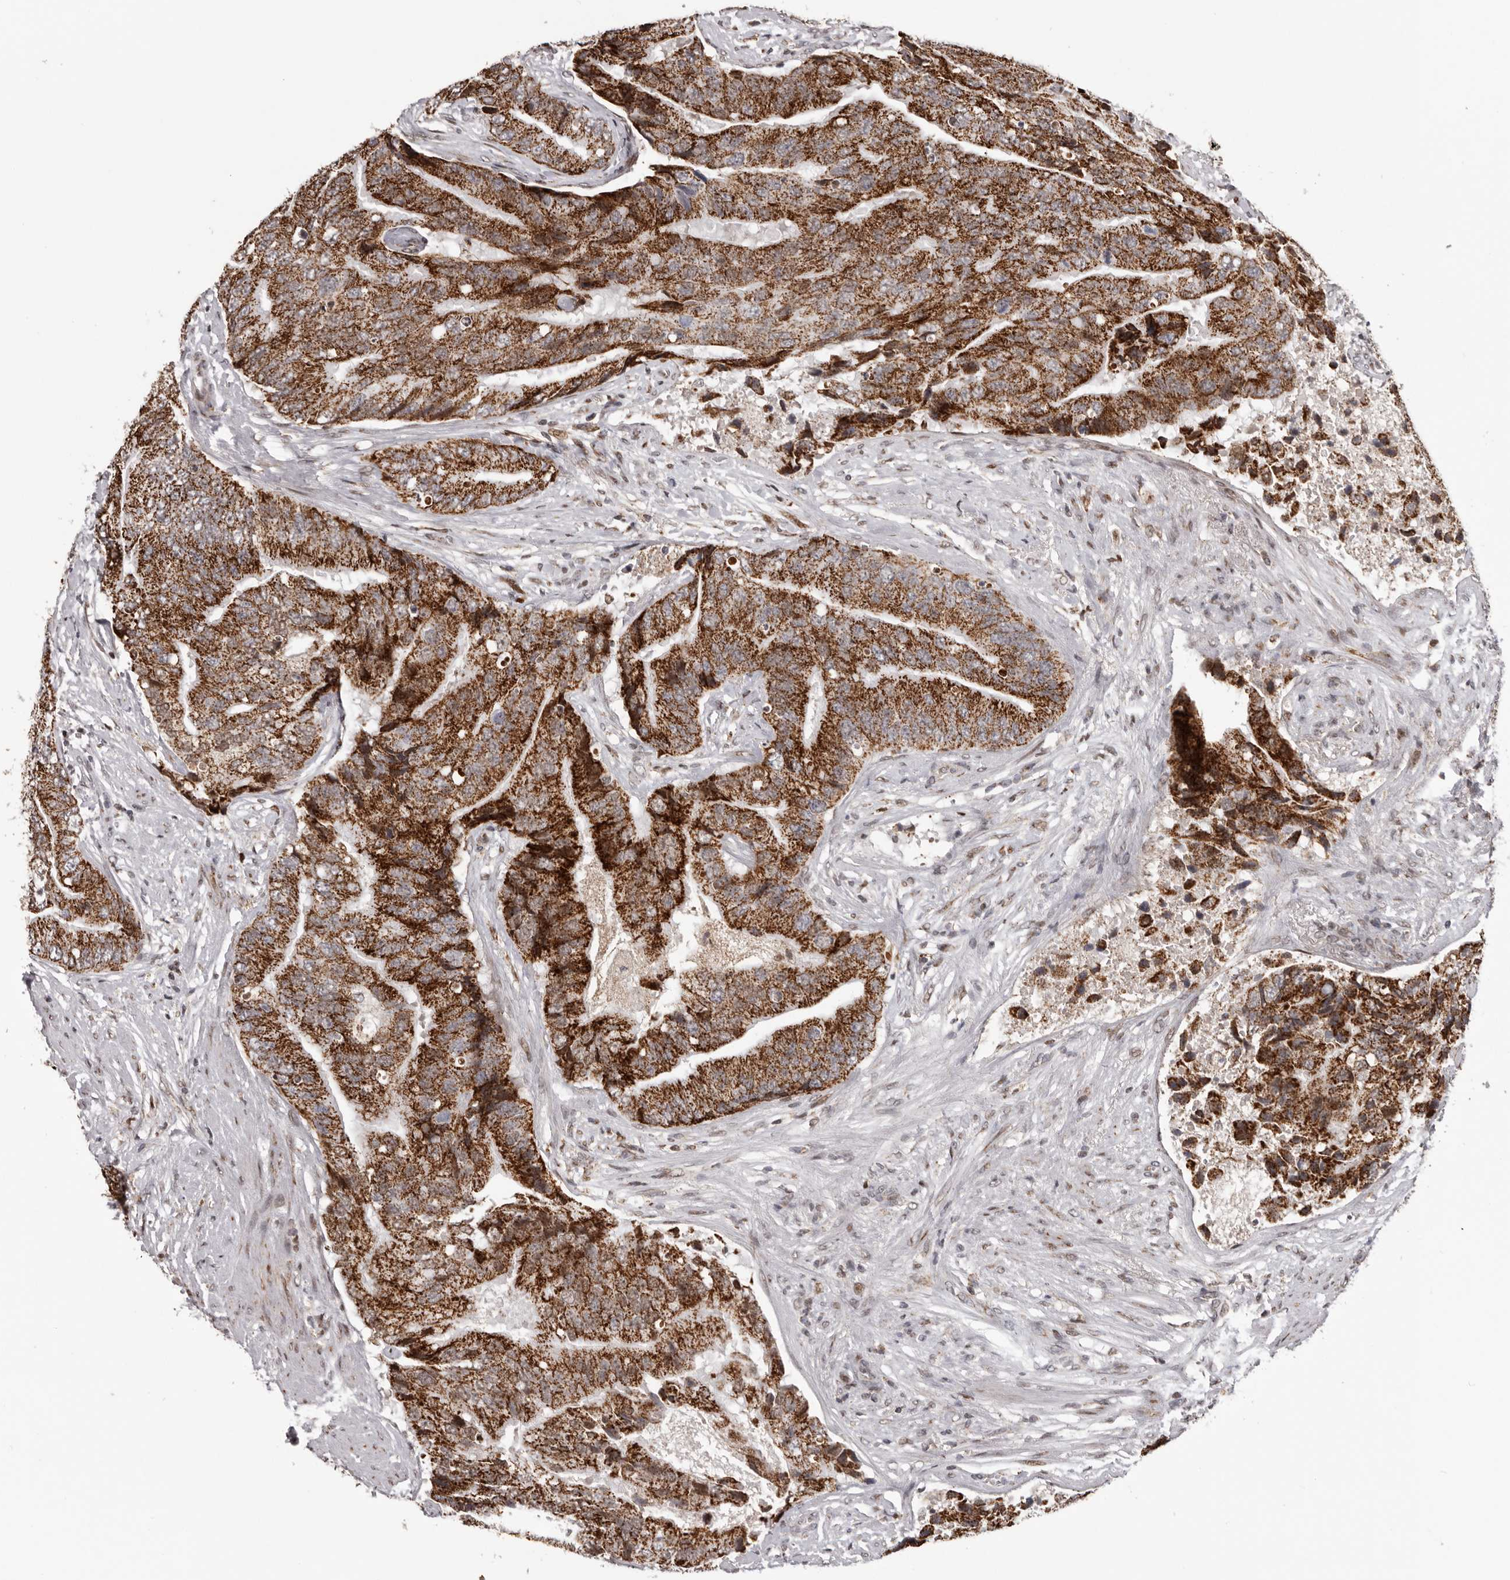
{"staining": {"intensity": "strong", "quantity": ">75%", "location": "cytoplasmic/membranous"}, "tissue": "prostate cancer", "cell_type": "Tumor cells", "image_type": "cancer", "snomed": [{"axis": "morphology", "description": "Adenocarcinoma, High grade"}, {"axis": "topography", "description": "Prostate"}], "caption": "High-grade adenocarcinoma (prostate) was stained to show a protein in brown. There is high levels of strong cytoplasmic/membranous staining in approximately >75% of tumor cells.", "gene": "C17orf99", "patient": {"sex": "male", "age": 70}}